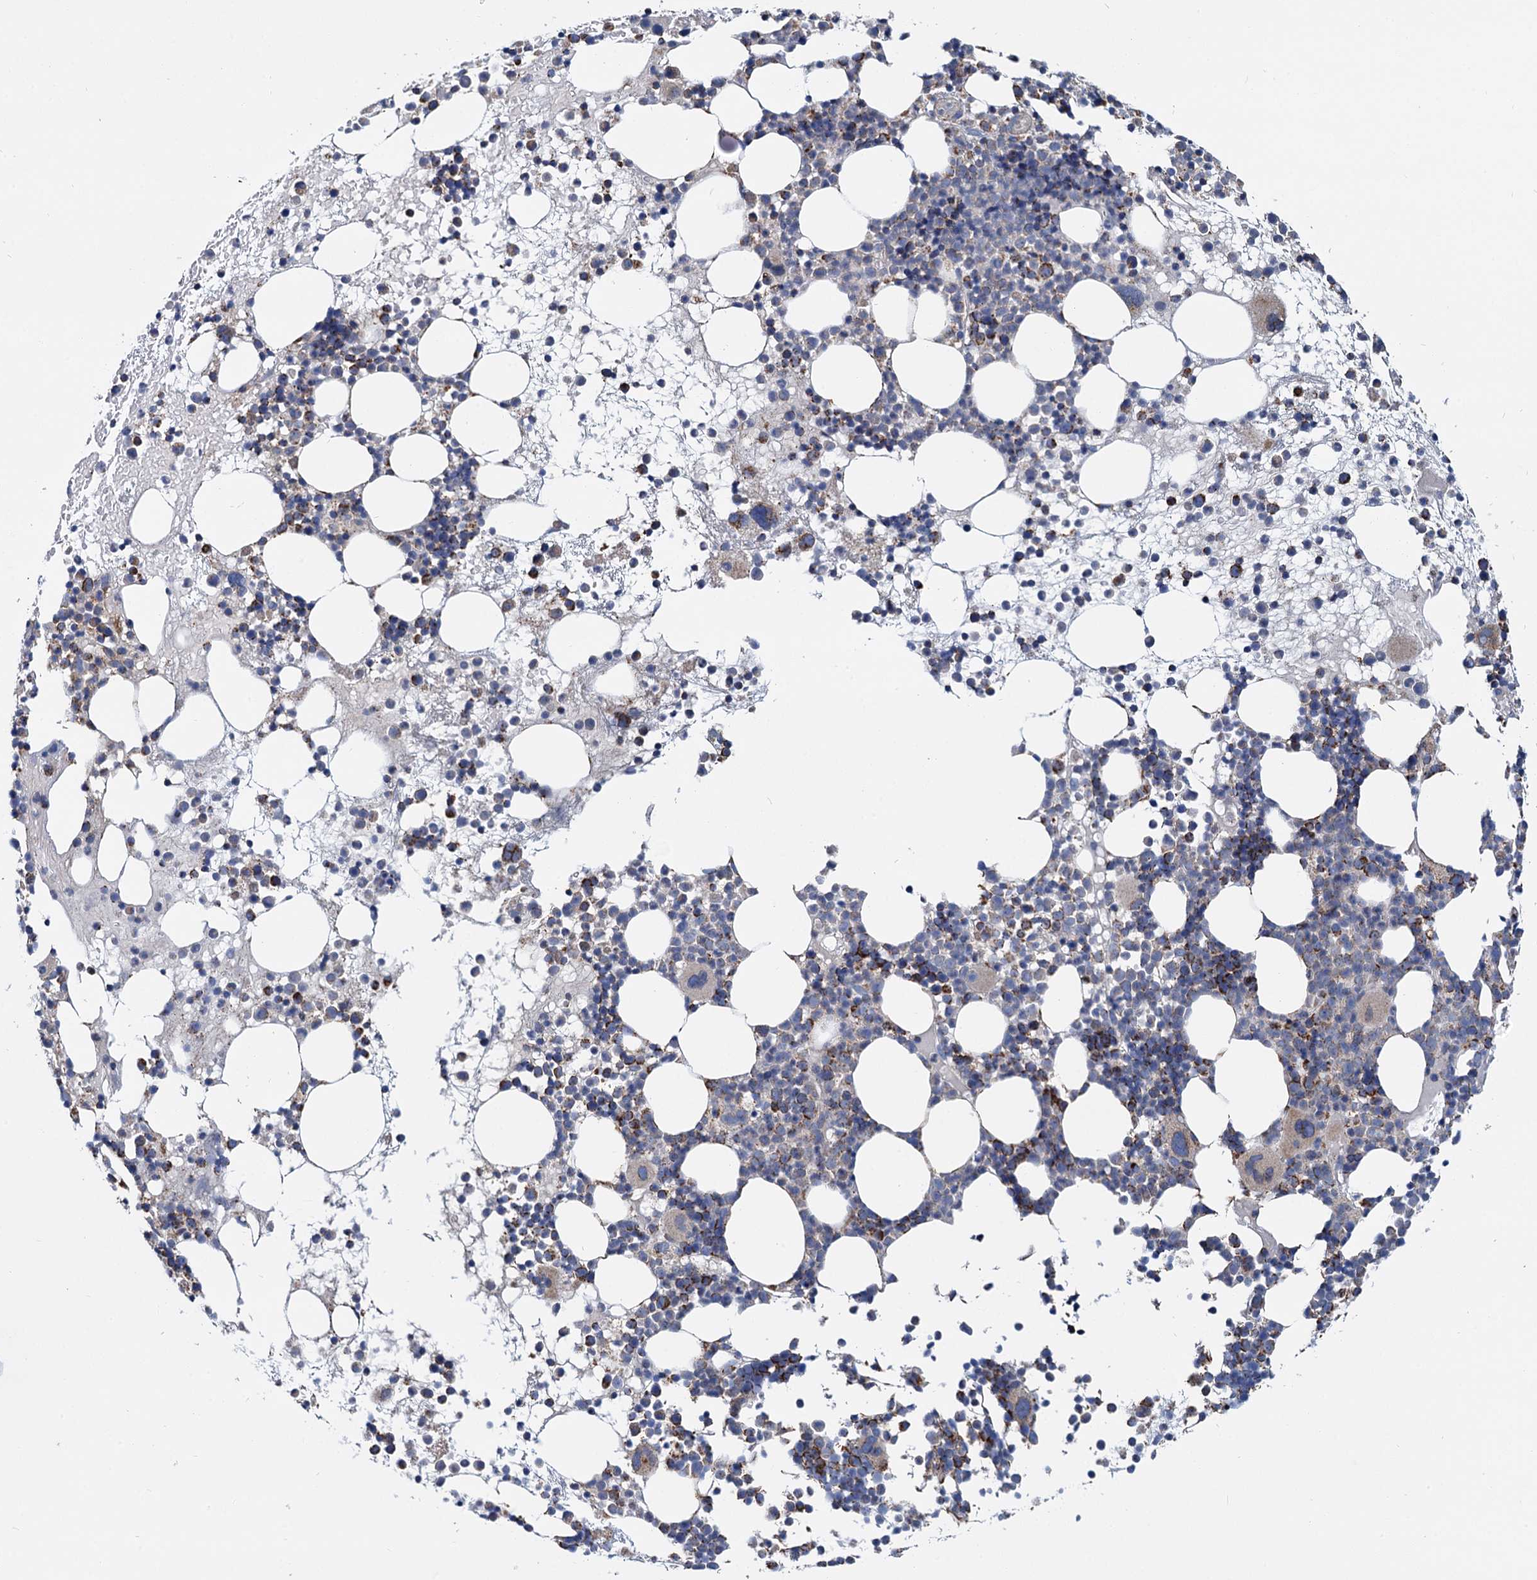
{"staining": {"intensity": "strong", "quantity": "<25%", "location": "cytoplasmic/membranous"}, "tissue": "bone marrow", "cell_type": "Hematopoietic cells", "image_type": "normal", "snomed": [{"axis": "morphology", "description": "Normal tissue, NOS"}, {"axis": "topography", "description": "Bone marrow"}], "caption": "Human bone marrow stained with a brown dye reveals strong cytoplasmic/membranous positive staining in about <25% of hematopoietic cells.", "gene": "CCP110", "patient": {"sex": "female", "age": 57}}